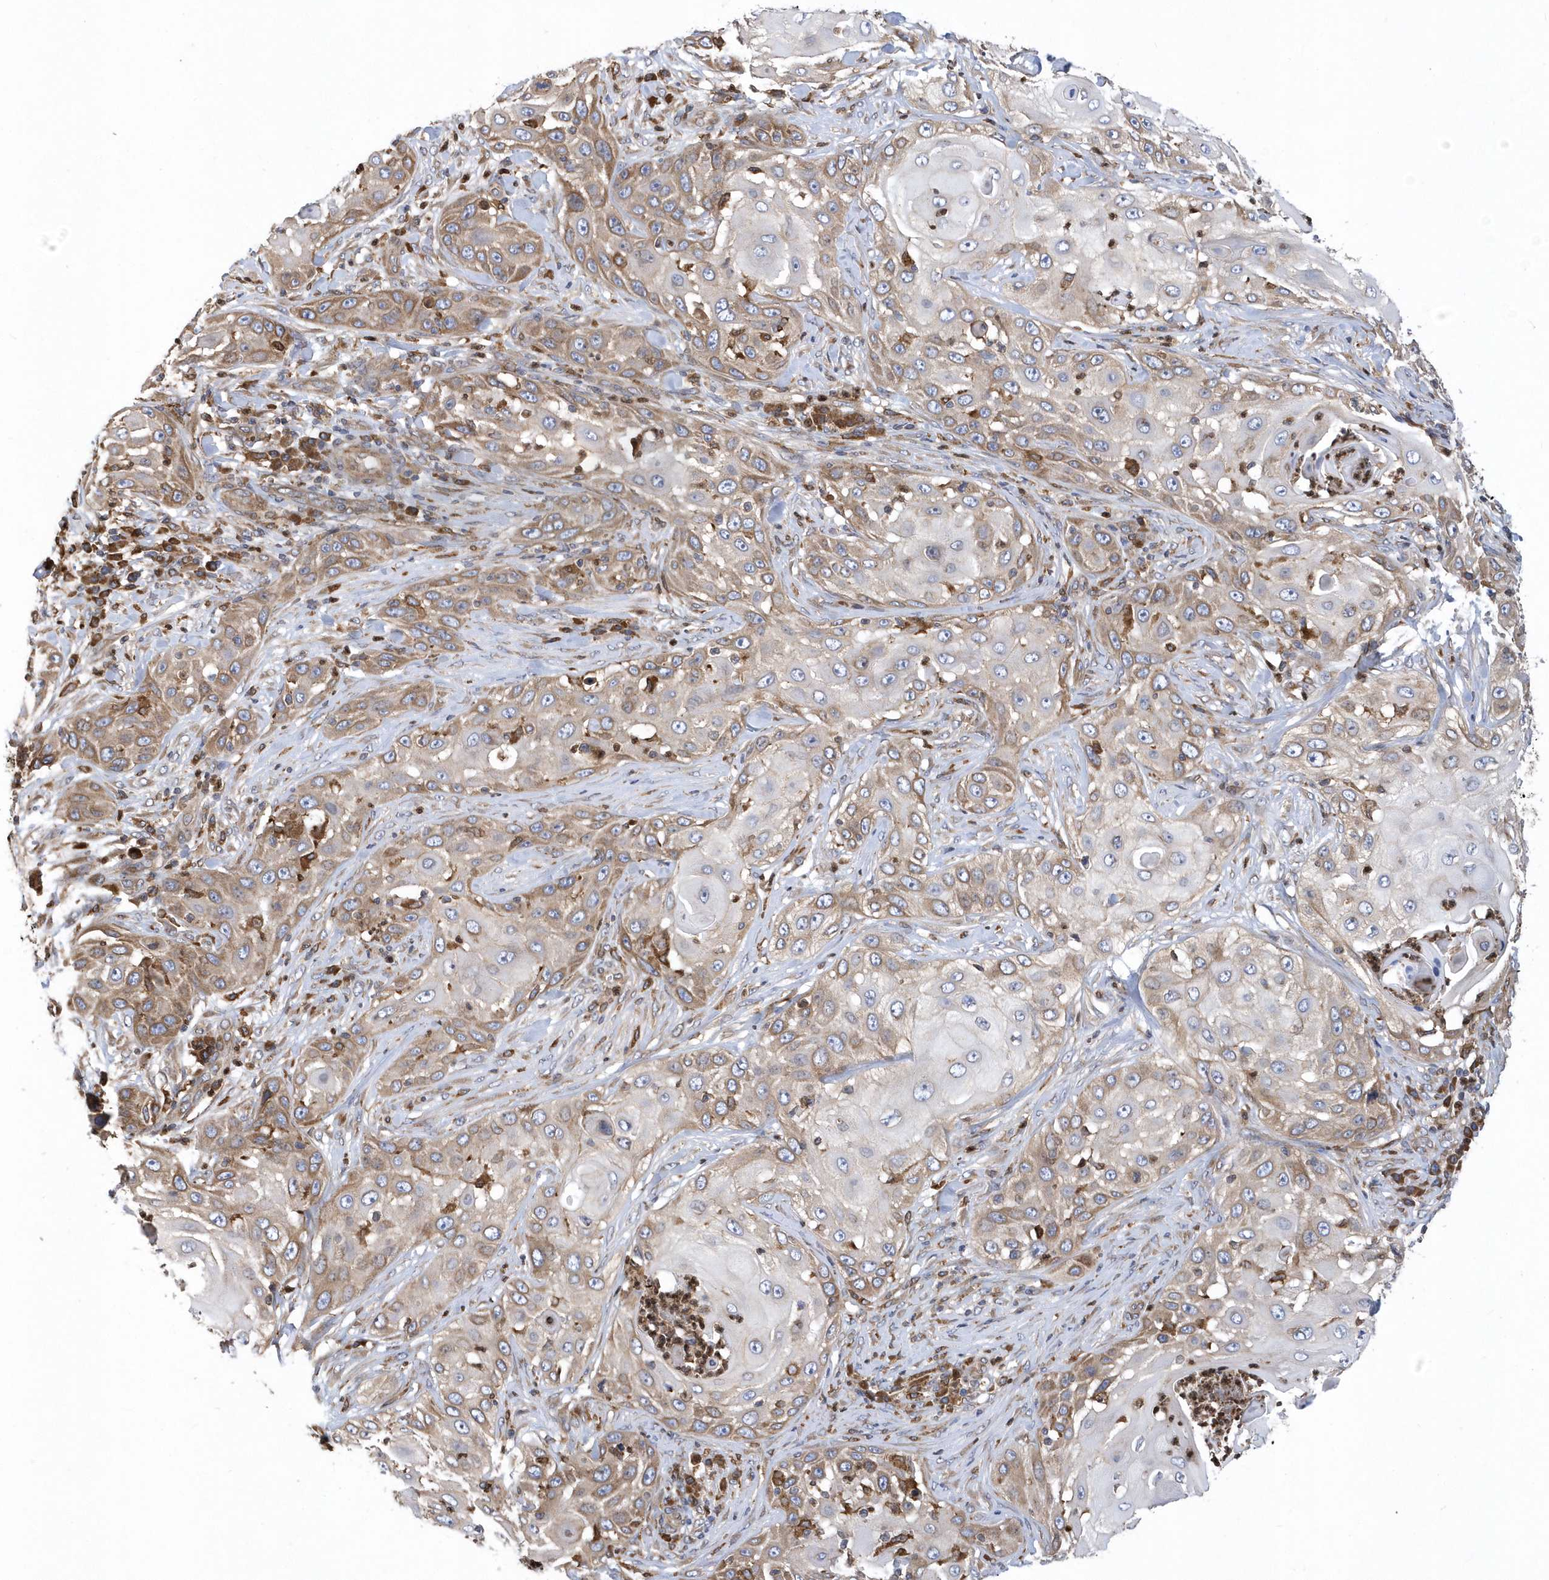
{"staining": {"intensity": "weak", "quantity": "25%-75%", "location": "cytoplasmic/membranous"}, "tissue": "skin cancer", "cell_type": "Tumor cells", "image_type": "cancer", "snomed": [{"axis": "morphology", "description": "Squamous cell carcinoma, NOS"}, {"axis": "topography", "description": "Skin"}], "caption": "DAB (3,3'-diaminobenzidine) immunohistochemical staining of human skin cancer (squamous cell carcinoma) reveals weak cytoplasmic/membranous protein staining in approximately 25%-75% of tumor cells. Immunohistochemistry (ihc) stains the protein of interest in brown and the nuclei are stained blue.", "gene": "VAMP7", "patient": {"sex": "female", "age": 44}}